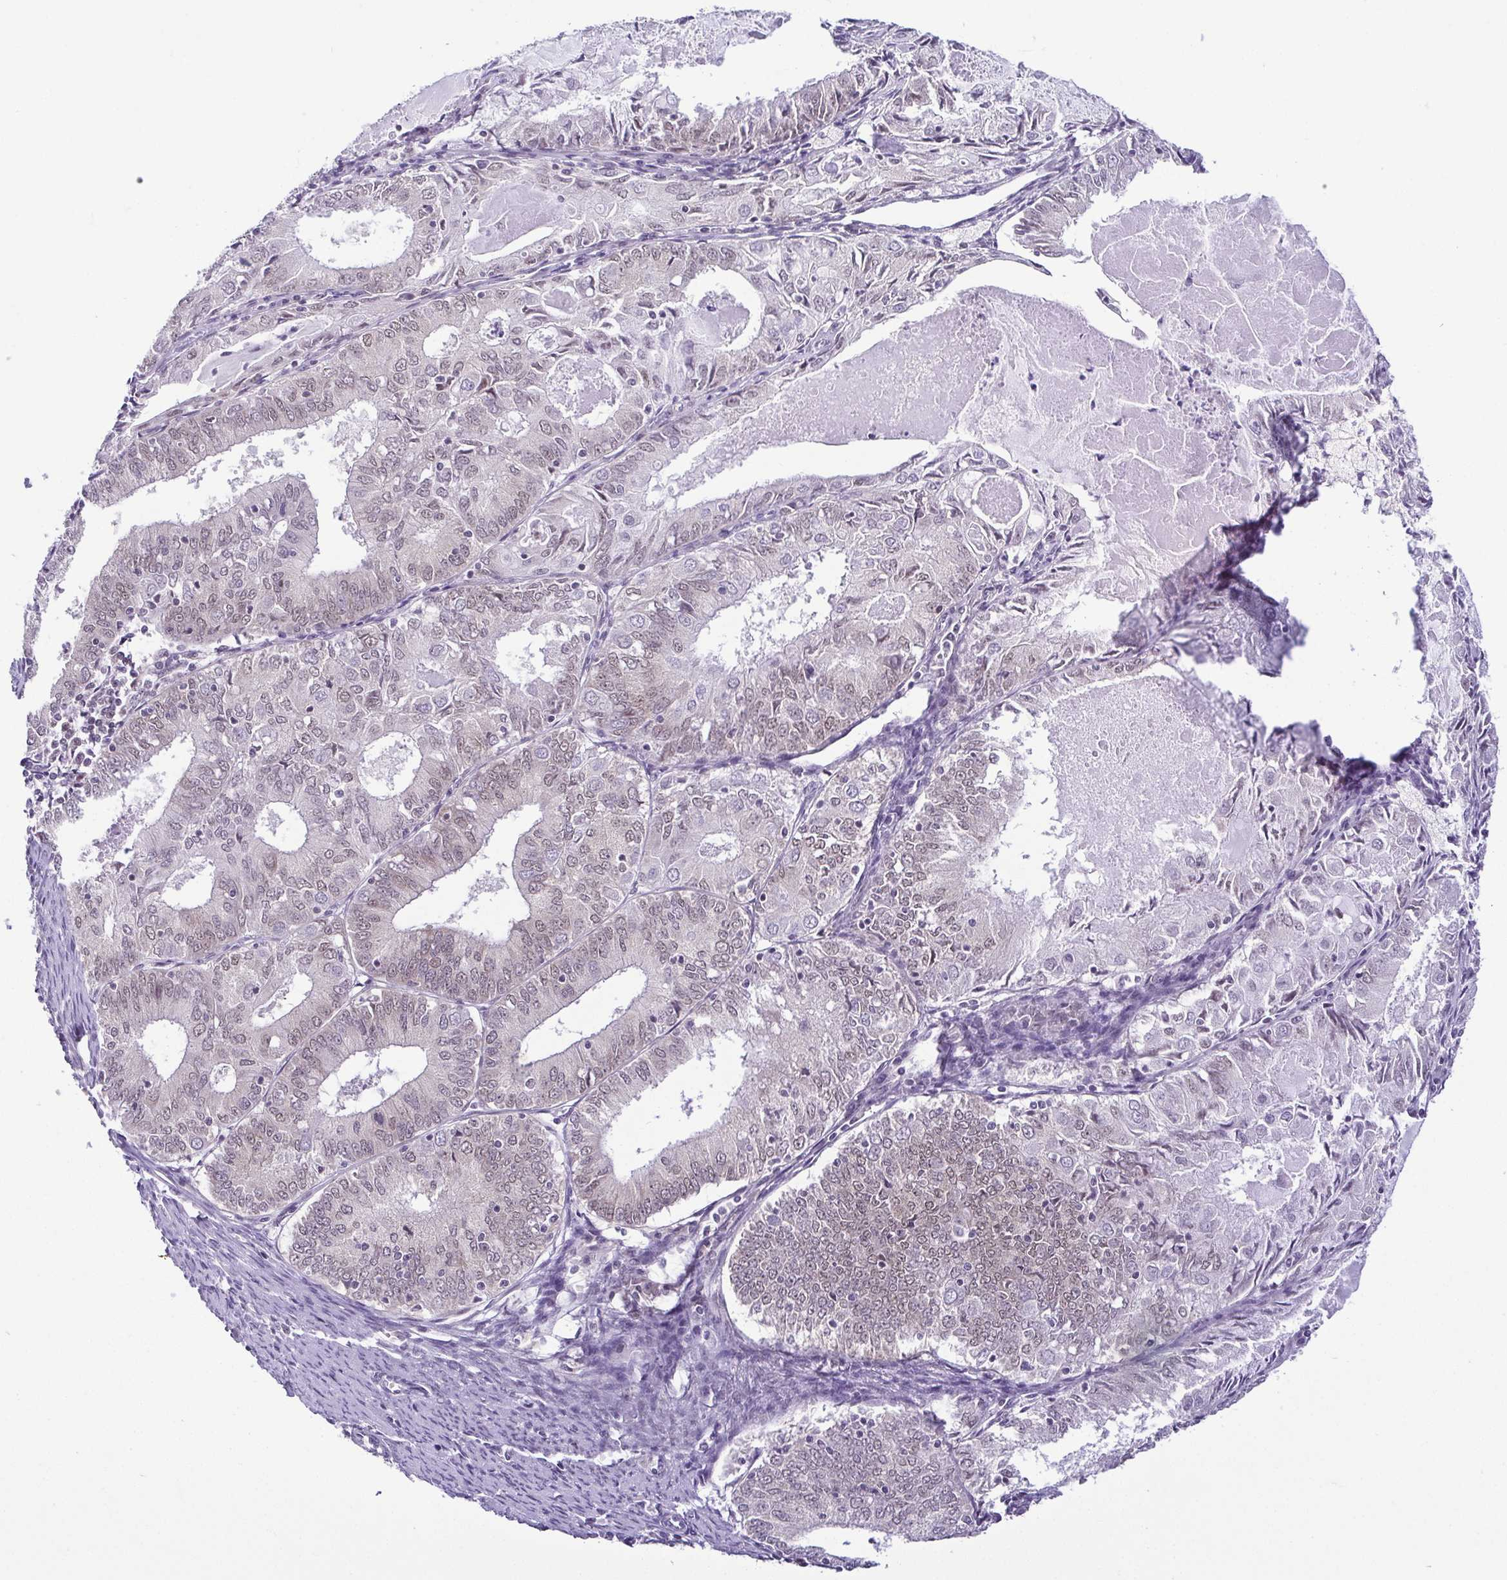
{"staining": {"intensity": "weak", "quantity": "25%-75%", "location": "nuclear"}, "tissue": "endometrial cancer", "cell_type": "Tumor cells", "image_type": "cancer", "snomed": [{"axis": "morphology", "description": "Adenocarcinoma, NOS"}, {"axis": "topography", "description": "Endometrium"}], "caption": "Endometrial adenocarcinoma stained with immunohistochemistry (IHC) displays weak nuclear positivity in about 25%-75% of tumor cells.", "gene": "RBM3", "patient": {"sex": "female", "age": 57}}